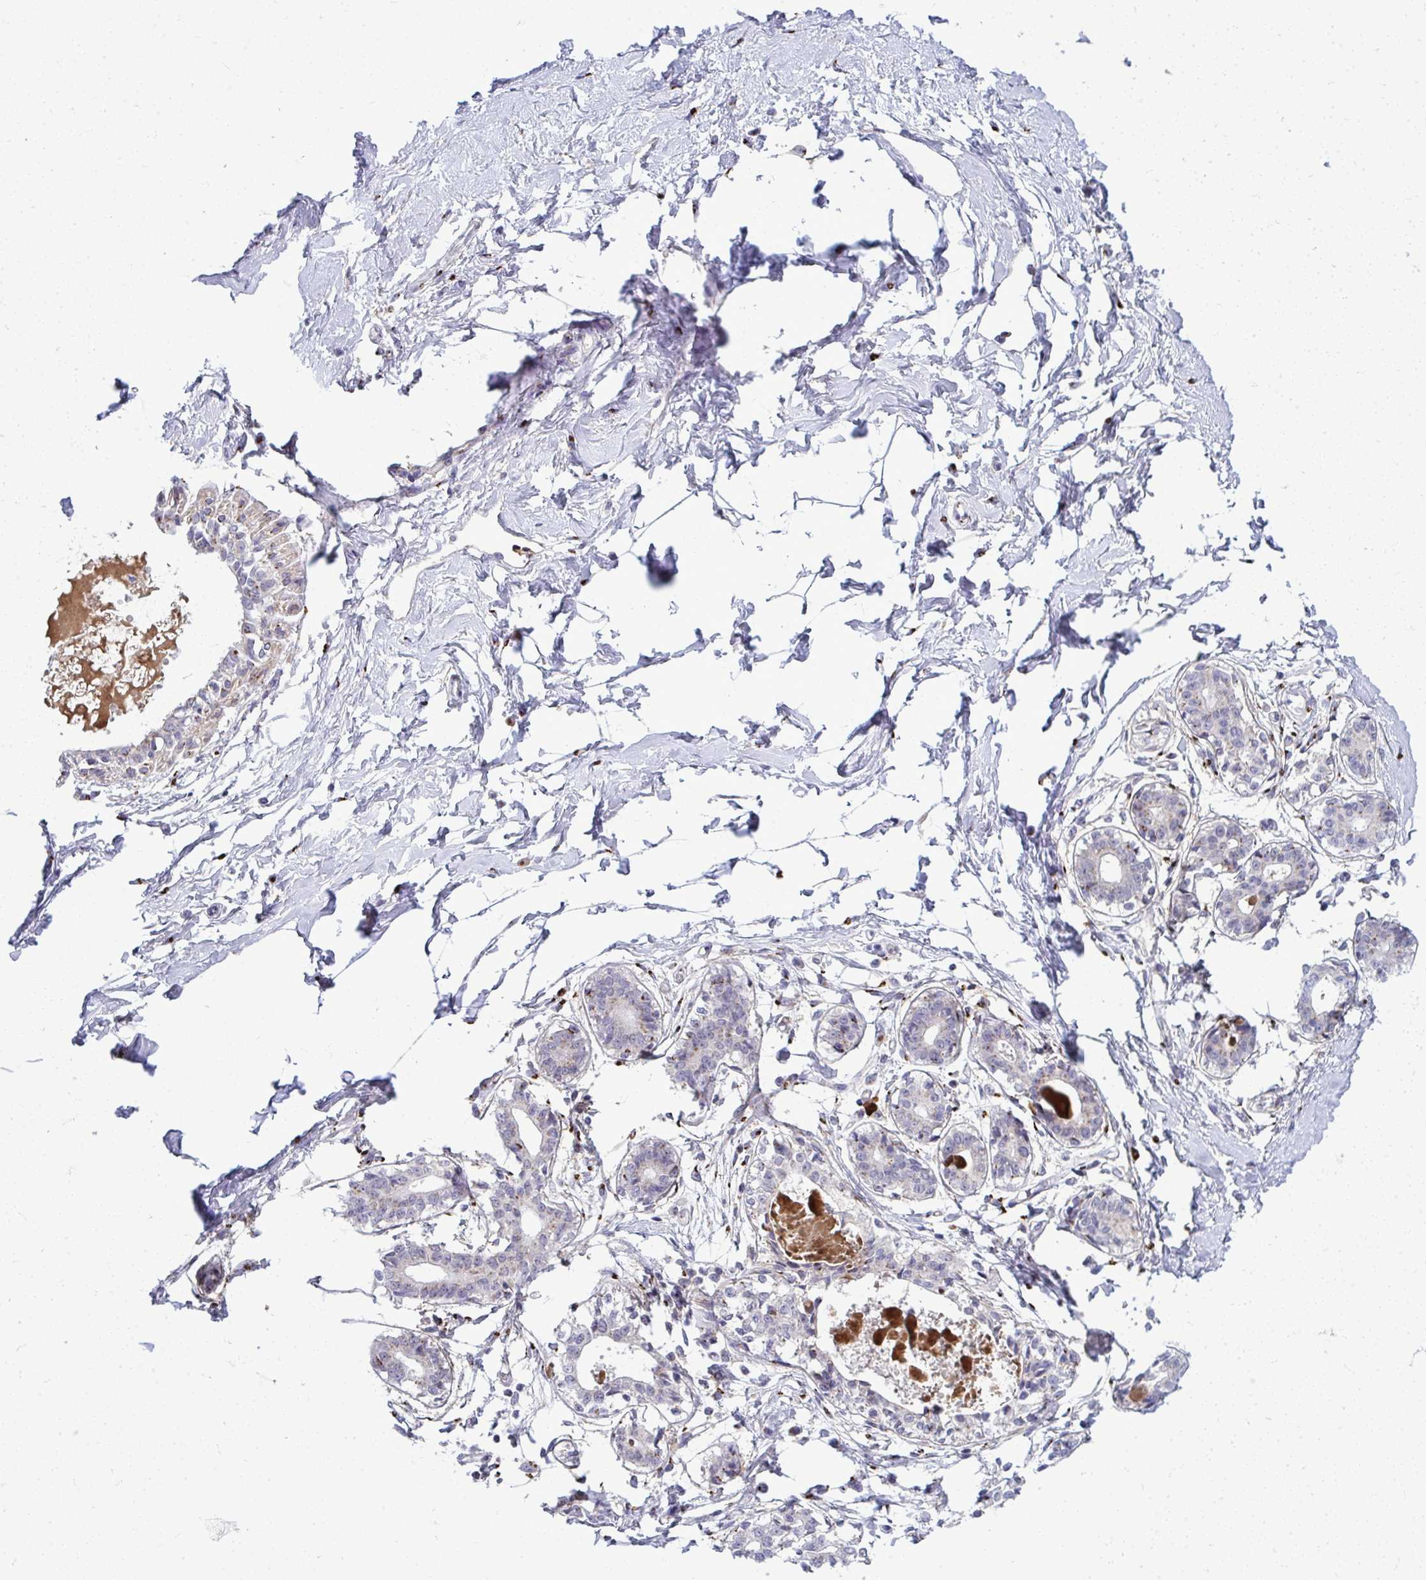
{"staining": {"intensity": "negative", "quantity": "none", "location": "none"}, "tissue": "breast", "cell_type": "Adipocytes", "image_type": "normal", "snomed": [{"axis": "morphology", "description": "Normal tissue, NOS"}, {"axis": "topography", "description": "Breast"}], "caption": "Micrograph shows no significant protein positivity in adipocytes of normal breast.", "gene": "DTX4", "patient": {"sex": "female", "age": 45}}